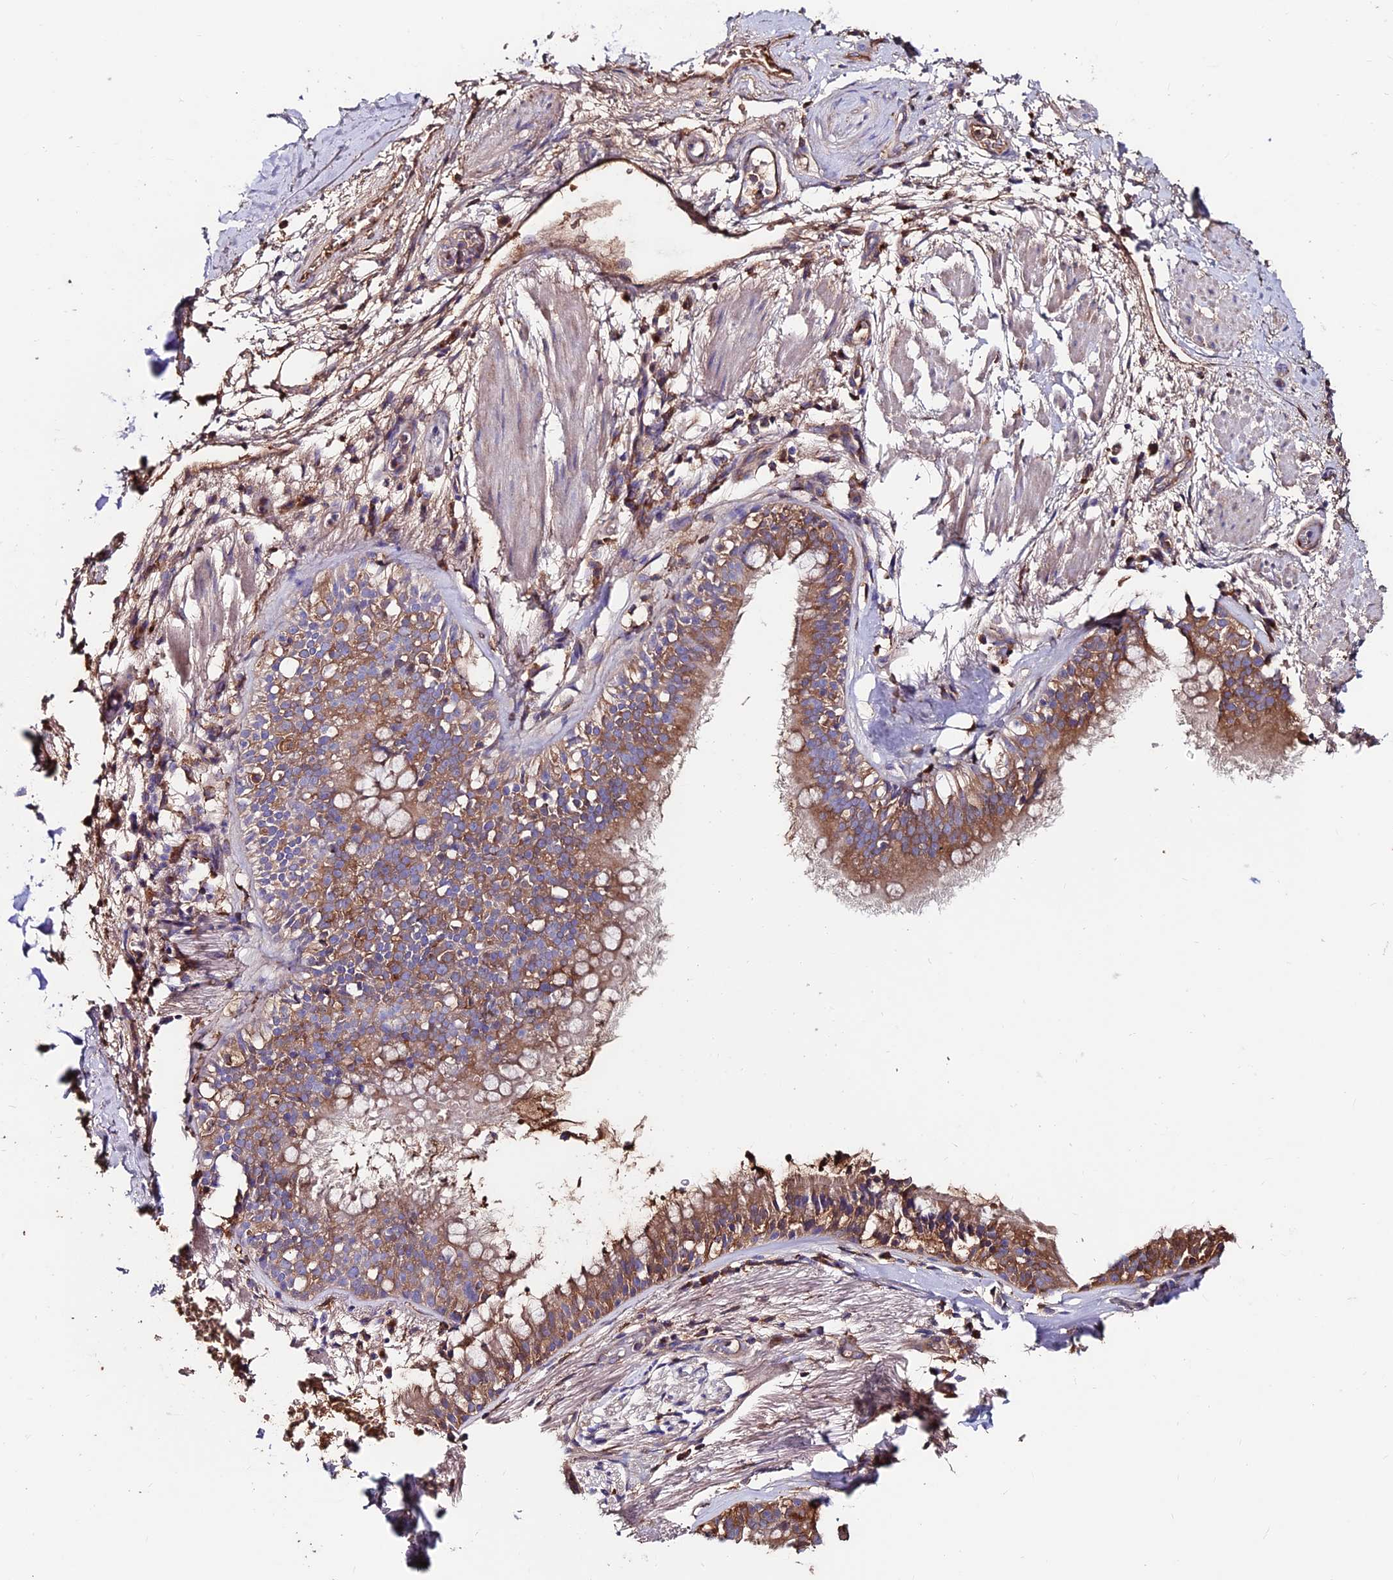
{"staining": {"intensity": "moderate", "quantity": ">75%", "location": "cytoplasmic/membranous"}, "tissue": "soft tissue", "cell_type": "Fibroblasts", "image_type": "normal", "snomed": [{"axis": "morphology", "description": "Normal tissue, NOS"}, {"axis": "topography", "description": "Lymph node"}, {"axis": "topography", "description": "Cartilage tissue"}, {"axis": "topography", "description": "Bronchus"}], "caption": "A high-resolution histopathology image shows immunohistochemistry staining of normal soft tissue, which displays moderate cytoplasmic/membranous expression in about >75% of fibroblasts.", "gene": "SLC25A16", "patient": {"sex": "male", "age": 63}}